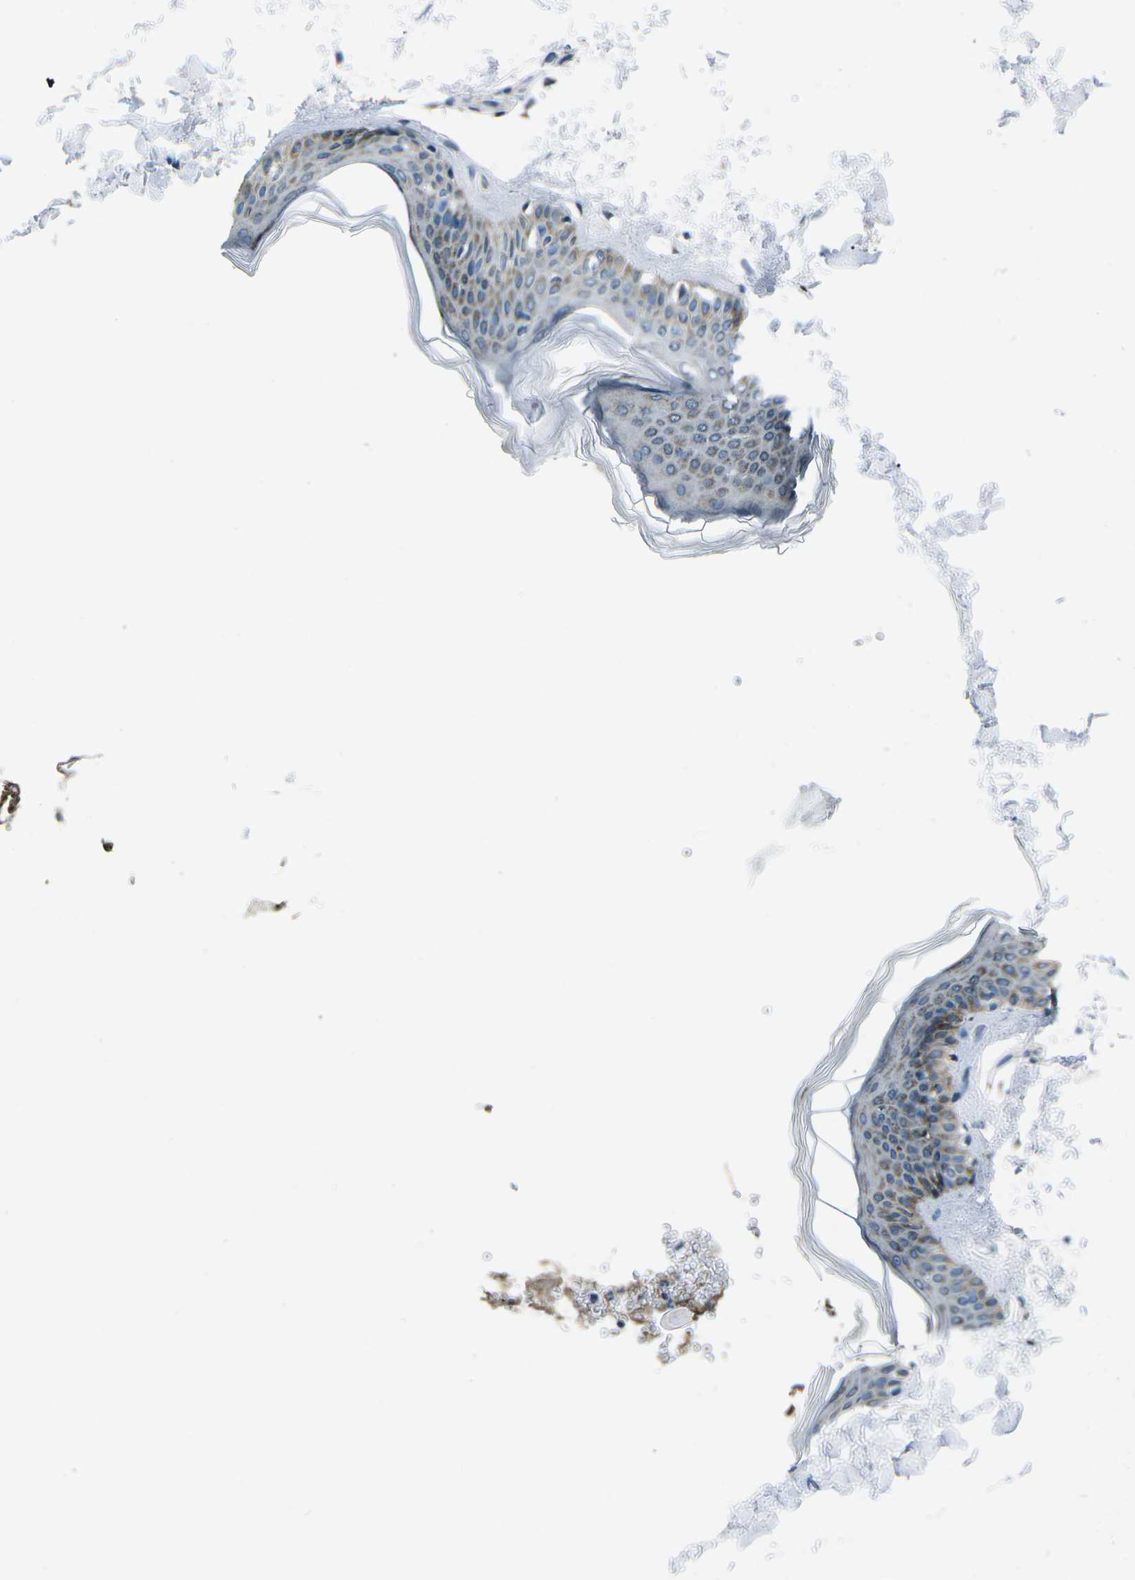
{"staining": {"intensity": "weak", "quantity": ">75%", "location": "cytoplasmic/membranous"}, "tissue": "skin", "cell_type": "Fibroblasts", "image_type": "normal", "snomed": [{"axis": "morphology", "description": "Normal tissue, NOS"}, {"axis": "topography", "description": "Skin"}], "caption": "A photomicrograph of human skin stained for a protein exhibits weak cytoplasmic/membranous brown staining in fibroblasts. (Brightfield microscopy of DAB IHC at high magnification).", "gene": "RFESD", "patient": {"sex": "female", "age": 41}}